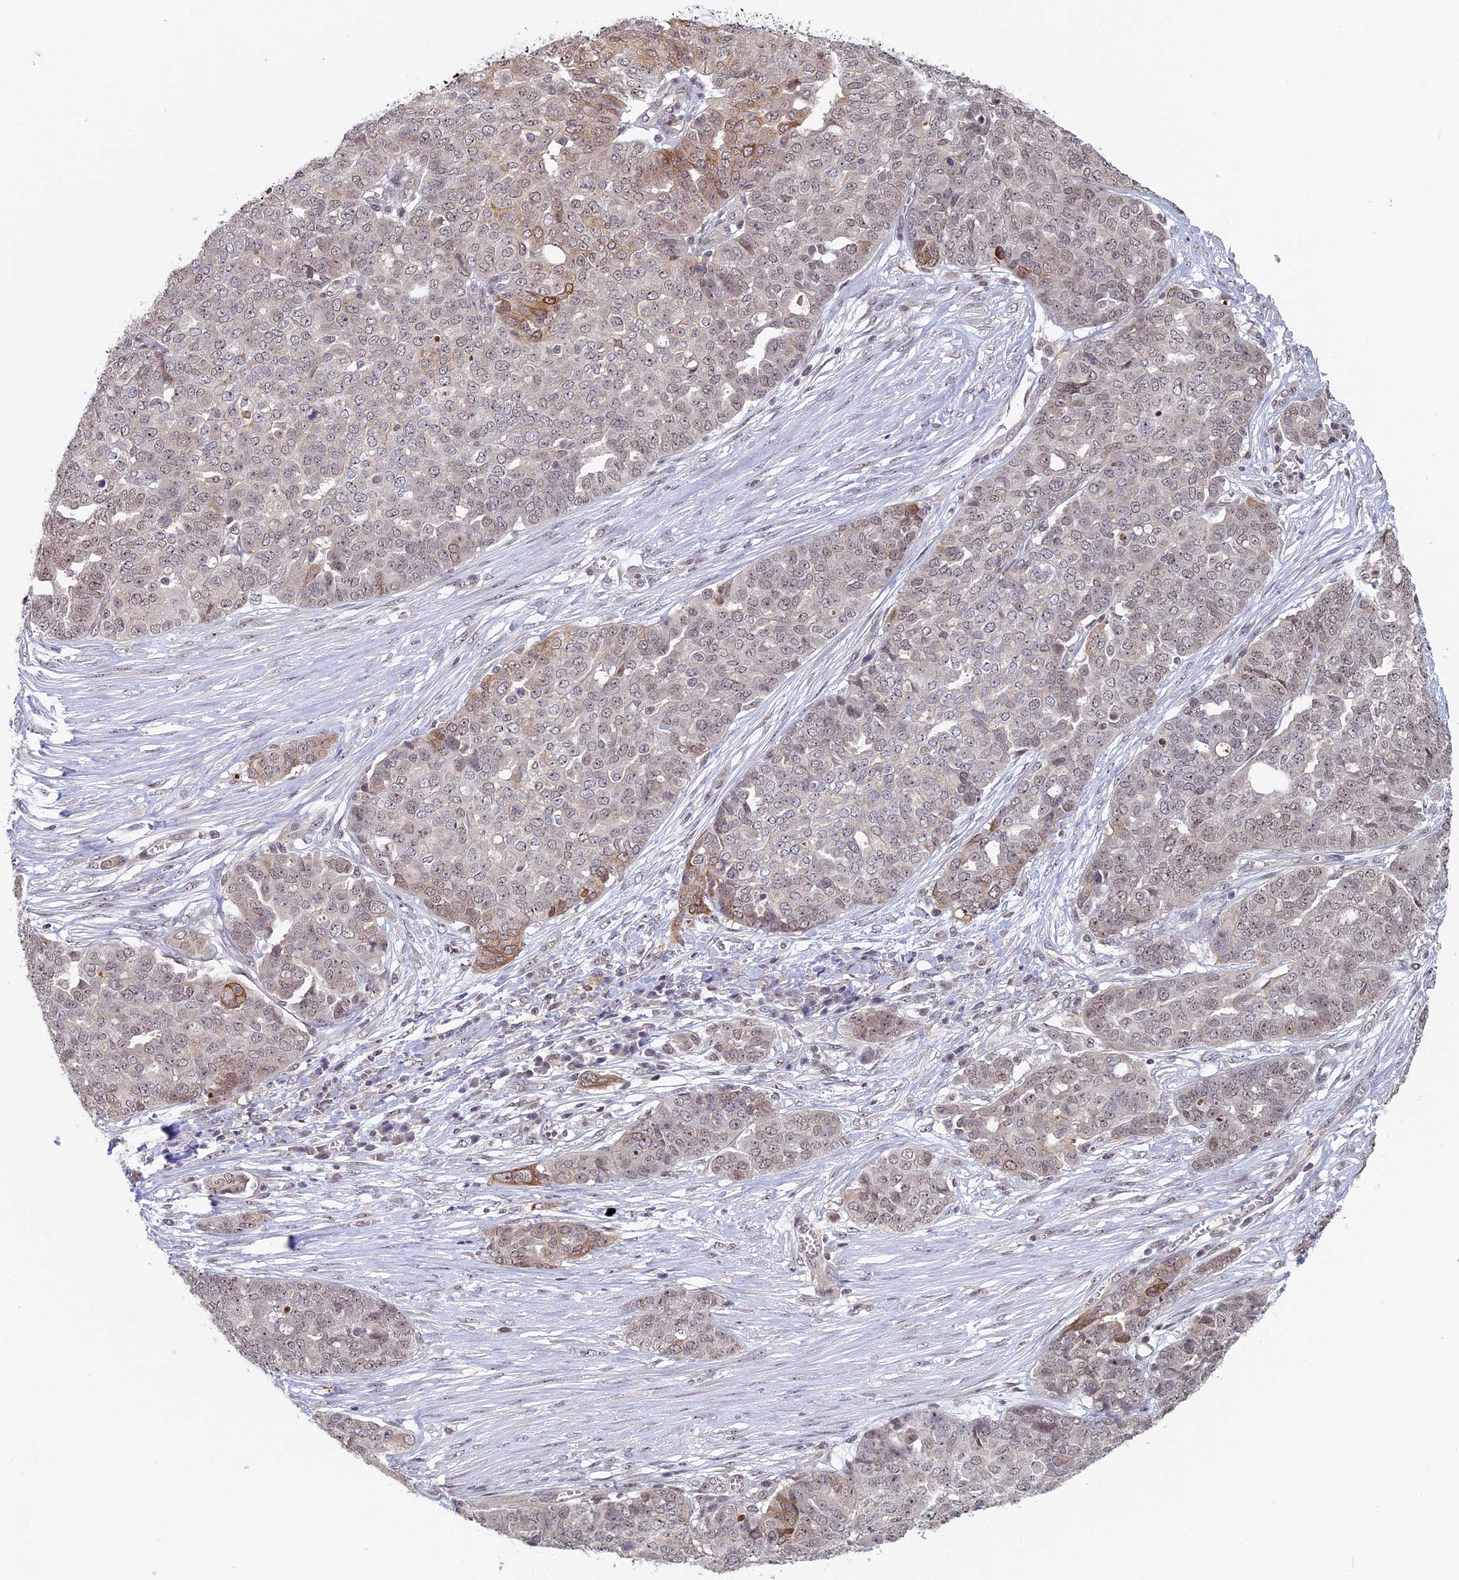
{"staining": {"intensity": "moderate", "quantity": "<25%", "location": "cytoplasmic/membranous,nuclear"}, "tissue": "ovarian cancer", "cell_type": "Tumor cells", "image_type": "cancer", "snomed": [{"axis": "morphology", "description": "Cystadenocarcinoma, serous, NOS"}, {"axis": "topography", "description": "Soft tissue"}, {"axis": "topography", "description": "Ovary"}], "caption": "Brown immunohistochemical staining in human ovarian serous cystadenocarcinoma displays moderate cytoplasmic/membranous and nuclear staining in approximately <25% of tumor cells.", "gene": "SPIRE1", "patient": {"sex": "female", "age": 57}}